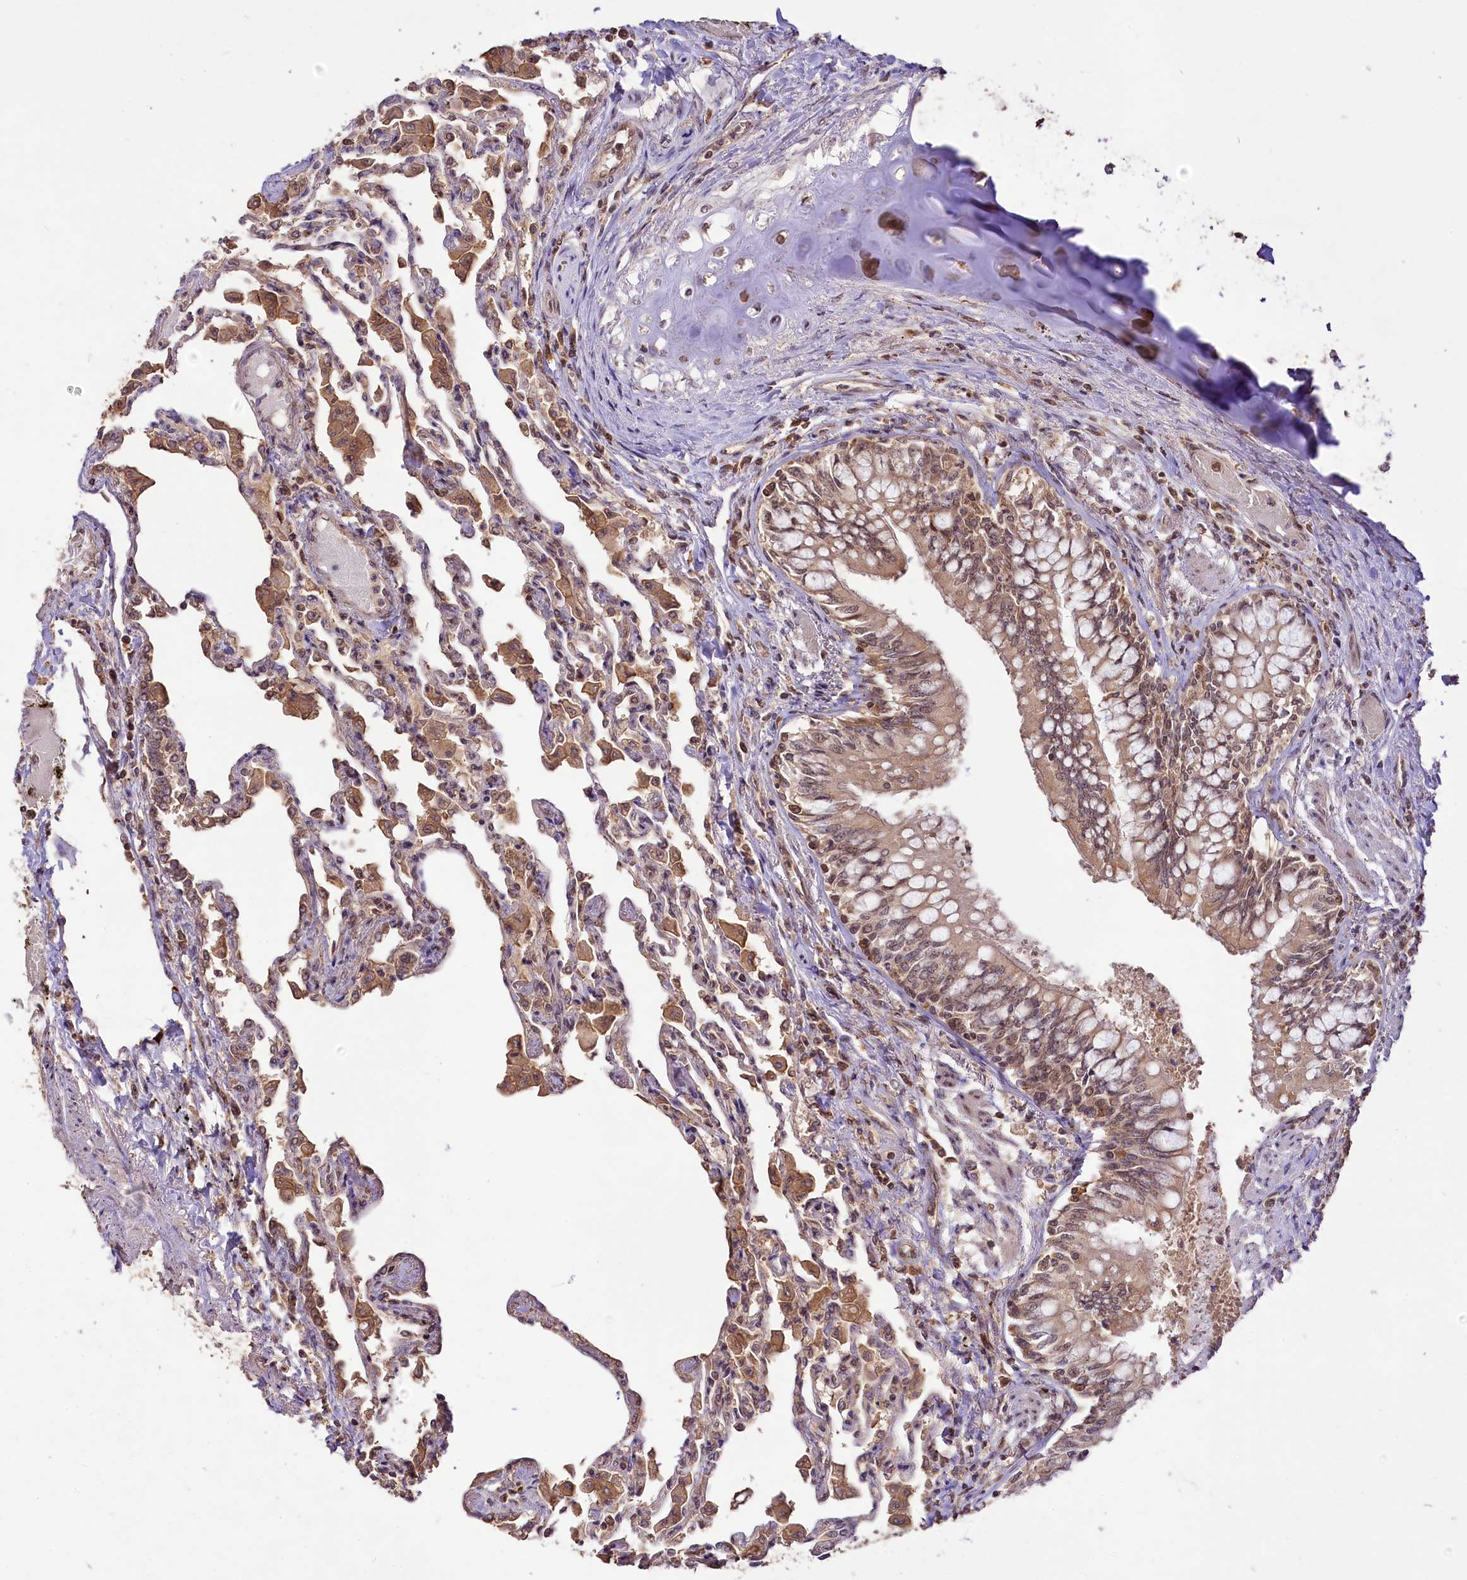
{"staining": {"intensity": "moderate", "quantity": "25%-75%", "location": "cytoplasmic/membranous,nuclear"}, "tissue": "lung", "cell_type": "Alveolar cells", "image_type": "normal", "snomed": [{"axis": "morphology", "description": "Normal tissue, NOS"}, {"axis": "topography", "description": "Bronchus"}, {"axis": "topography", "description": "Lung"}], "caption": "The histopathology image displays staining of unremarkable lung, revealing moderate cytoplasmic/membranous,nuclear protein staining (brown color) within alveolar cells.", "gene": "RRP8", "patient": {"sex": "female", "age": 49}}